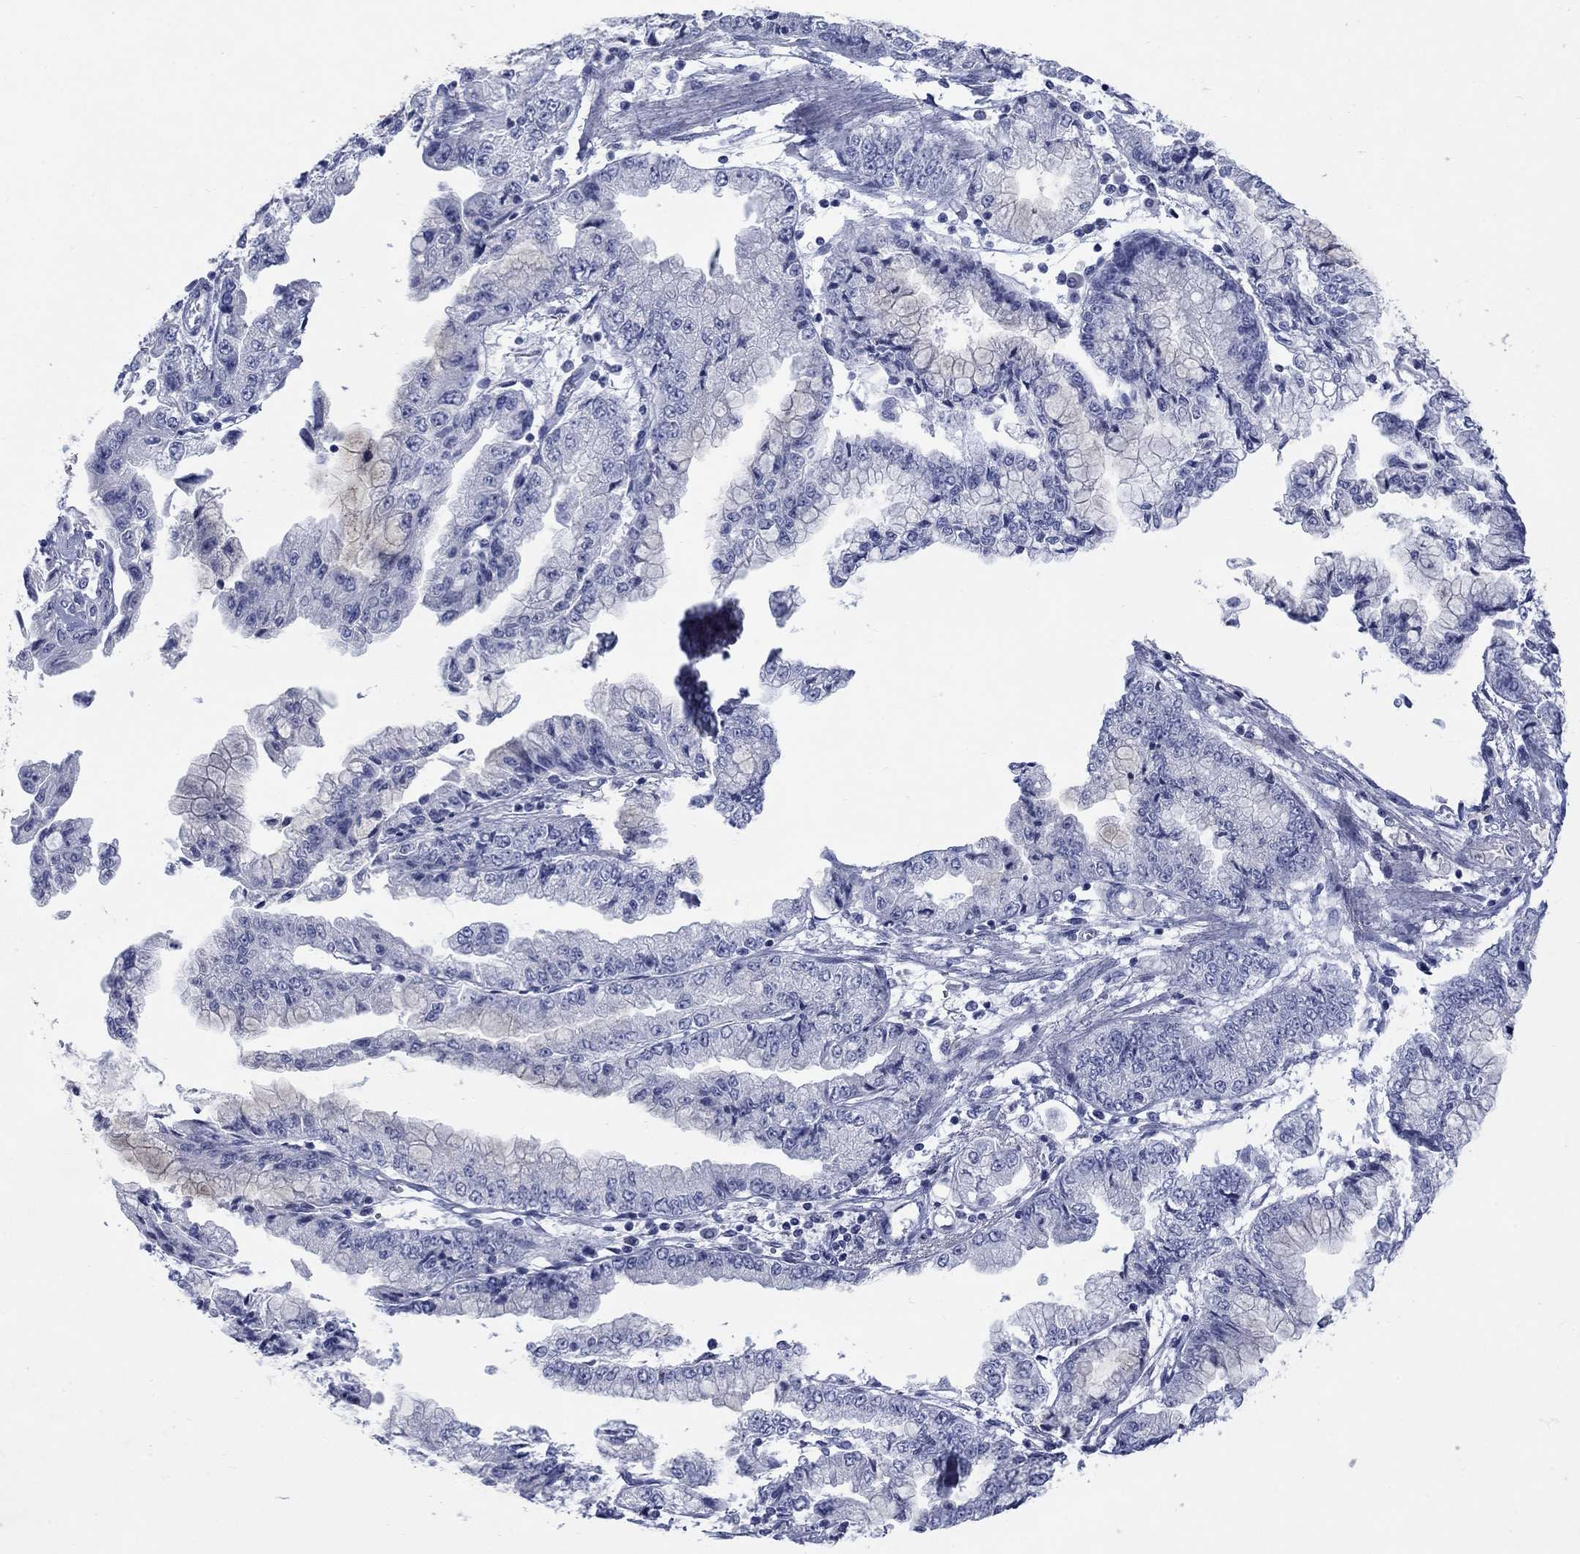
{"staining": {"intensity": "negative", "quantity": "none", "location": "none"}, "tissue": "stomach cancer", "cell_type": "Tumor cells", "image_type": "cancer", "snomed": [{"axis": "morphology", "description": "Adenocarcinoma, NOS"}, {"axis": "topography", "description": "Stomach, upper"}], "caption": "Tumor cells show no significant staining in stomach adenocarcinoma.", "gene": "RFTN2", "patient": {"sex": "female", "age": 74}}